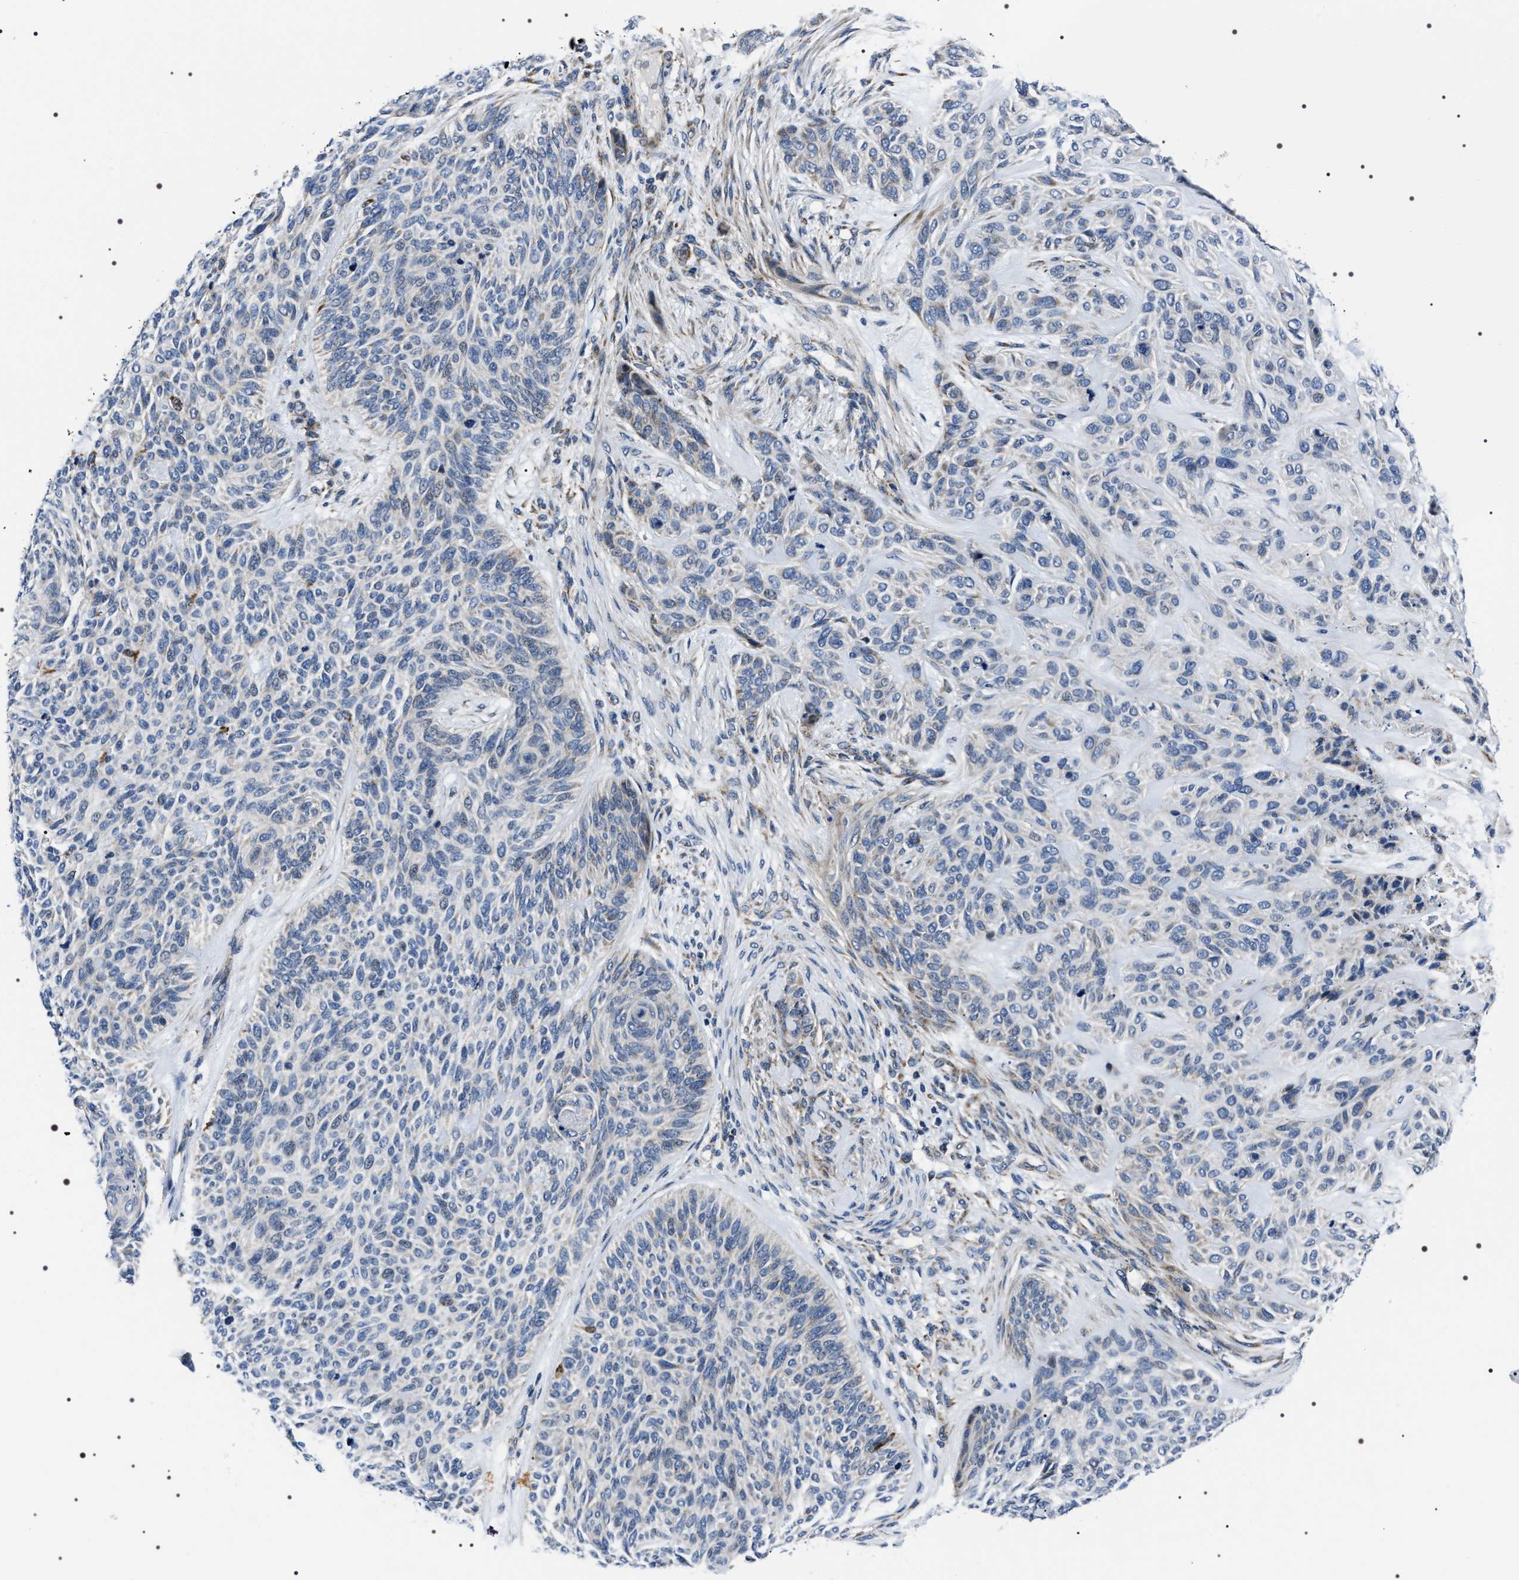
{"staining": {"intensity": "negative", "quantity": "none", "location": "none"}, "tissue": "skin cancer", "cell_type": "Tumor cells", "image_type": "cancer", "snomed": [{"axis": "morphology", "description": "Basal cell carcinoma"}, {"axis": "topography", "description": "Skin"}], "caption": "High magnification brightfield microscopy of skin basal cell carcinoma stained with DAB (brown) and counterstained with hematoxylin (blue): tumor cells show no significant expression. (DAB (3,3'-diaminobenzidine) immunohistochemistry, high magnification).", "gene": "NTMT1", "patient": {"sex": "male", "age": 55}}